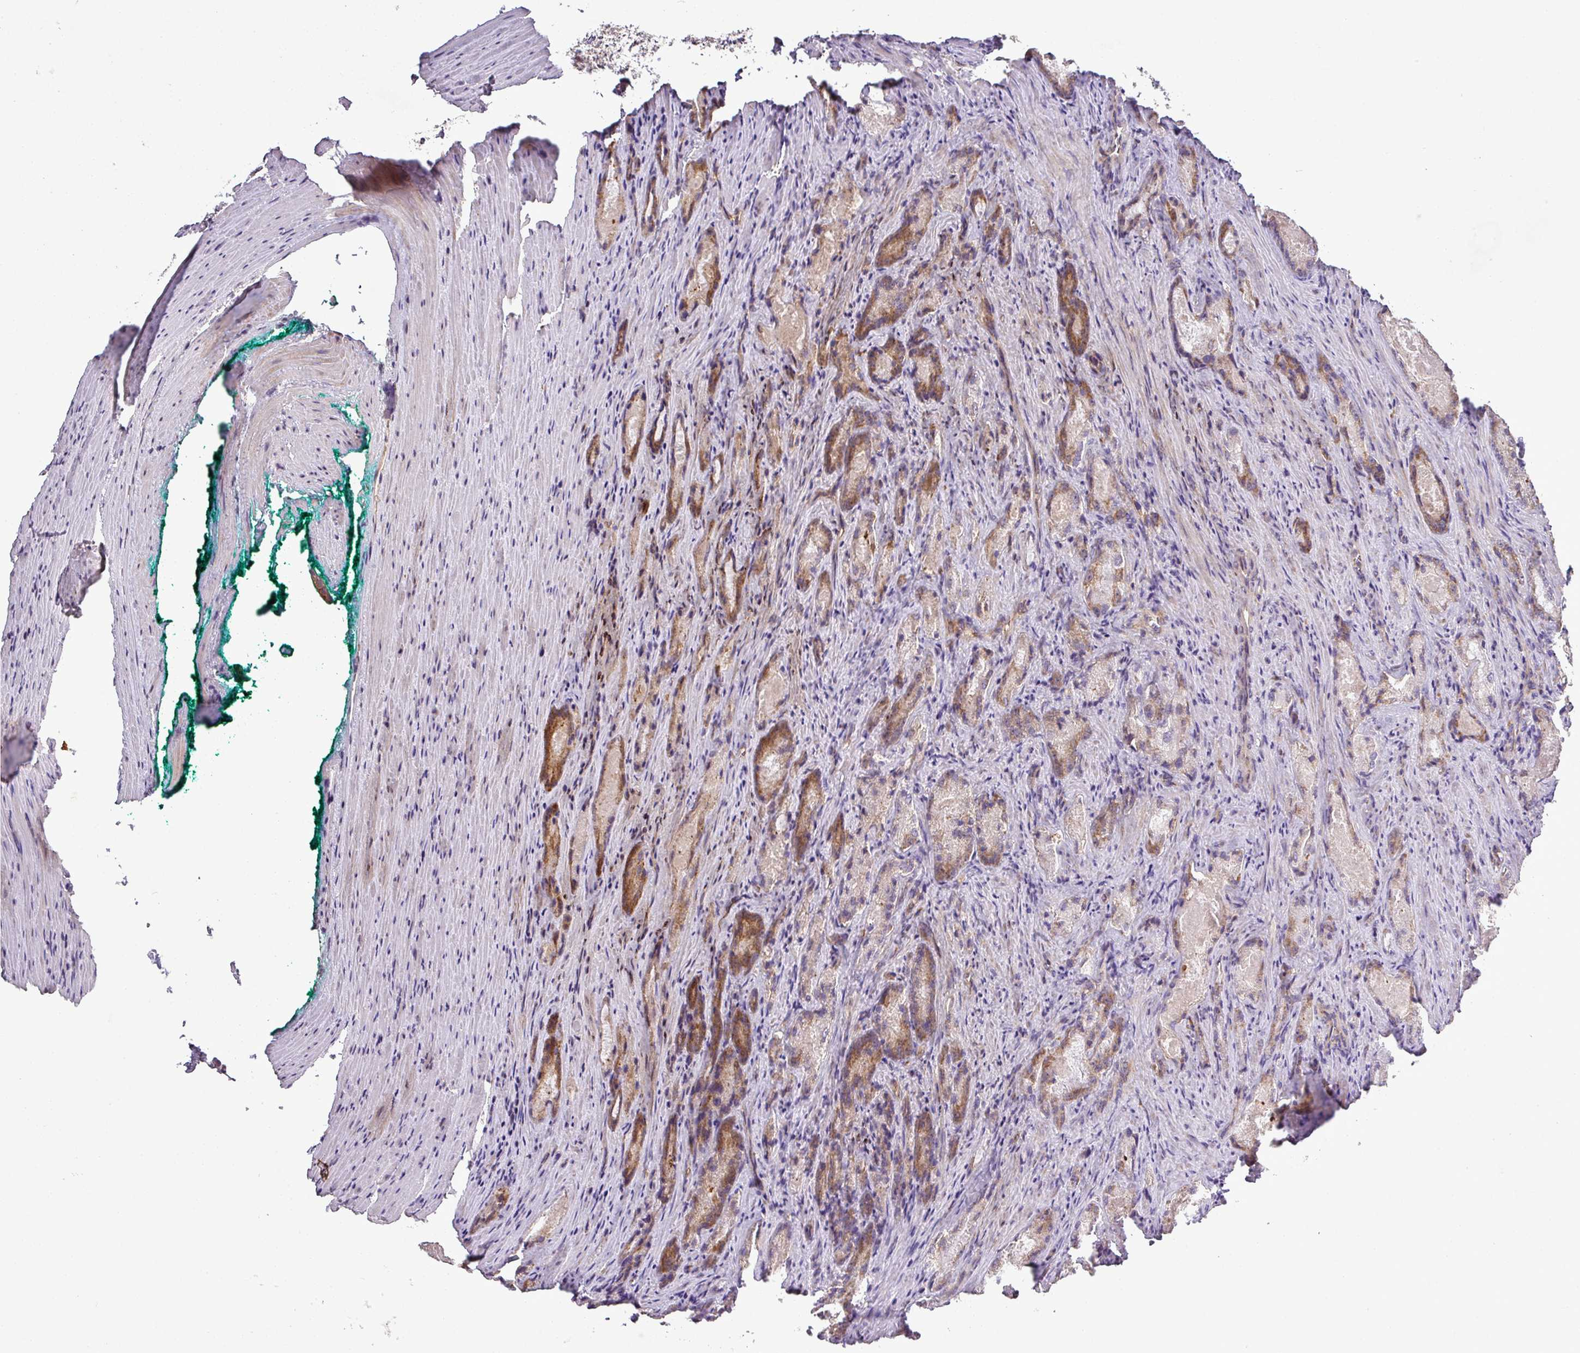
{"staining": {"intensity": "moderate", "quantity": "25%-75%", "location": "cytoplasmic/membranous"}, "tissue": "prostate cancer", "cell_type": "Tumor cells", "image_type": "cancer", "snomed": [{"axis": "morphology", "description": "Adenocarcinoma, Low grade"}, {"axis": "topography", "description": "Prostate"}], "caption": "Immunohistochemistry staining of prostate adenocarcinoma (low-grade), which demonstrates medium levels of moderate cytoplasmic/membranous staining in about 25%-75% of tumor cells indicating moderate cytoplasmic/membranous protein positivity. The staining was performed using DAB (3,3'-diaminobenzidine) (brown) for protein detection and nuclei were counterstained in hematoxylin (blue).", "gene": "ZNF513", "patient": {"sex": "male", "age": 68}}